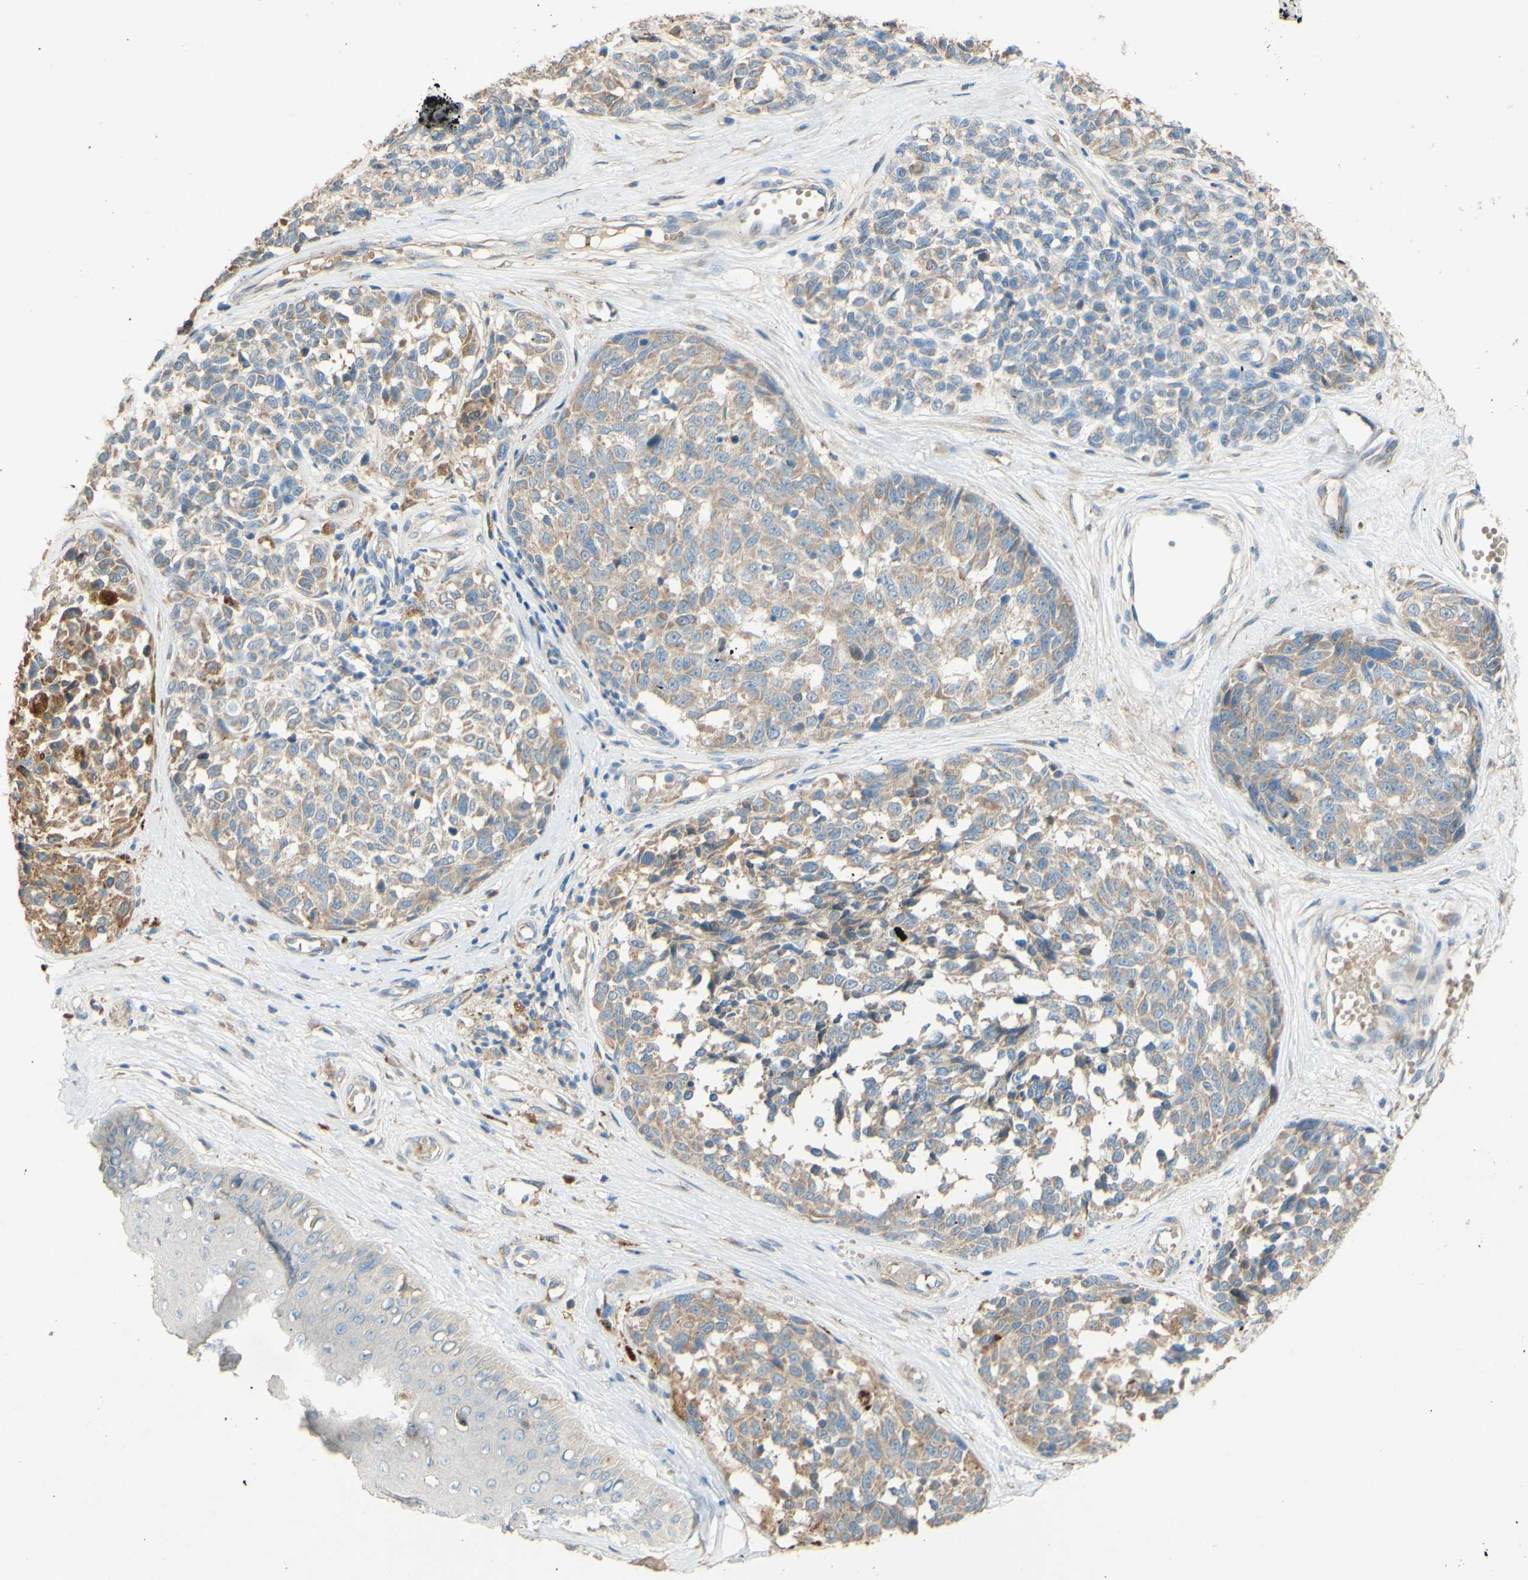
{"staining": {"intensity": "moderate", "quantity": "25%-75%", "location": "cytoplasmic/membranous"}, "tissue": "melanoma", "cell_type": "Tumor cells", "image_type": "cancer", "snomed": [{"axis": "morphology", "description": "Malignant melanoma, NOS"}, {"axis": "topography", "description": "Skin"}], "caption": "DAB immunohistochemical staining of human malignant melanoma demonstrates moderate cytoplasmic/membranous protein staining in approximately 25%-75% of tumor cells. The staining was performed using DAB, with brown indicating positive protein expression. Nuclei are stained blue with hematoxylin.", "gene": "DKK3", "patient": {"sex": "female", "age": 64}}